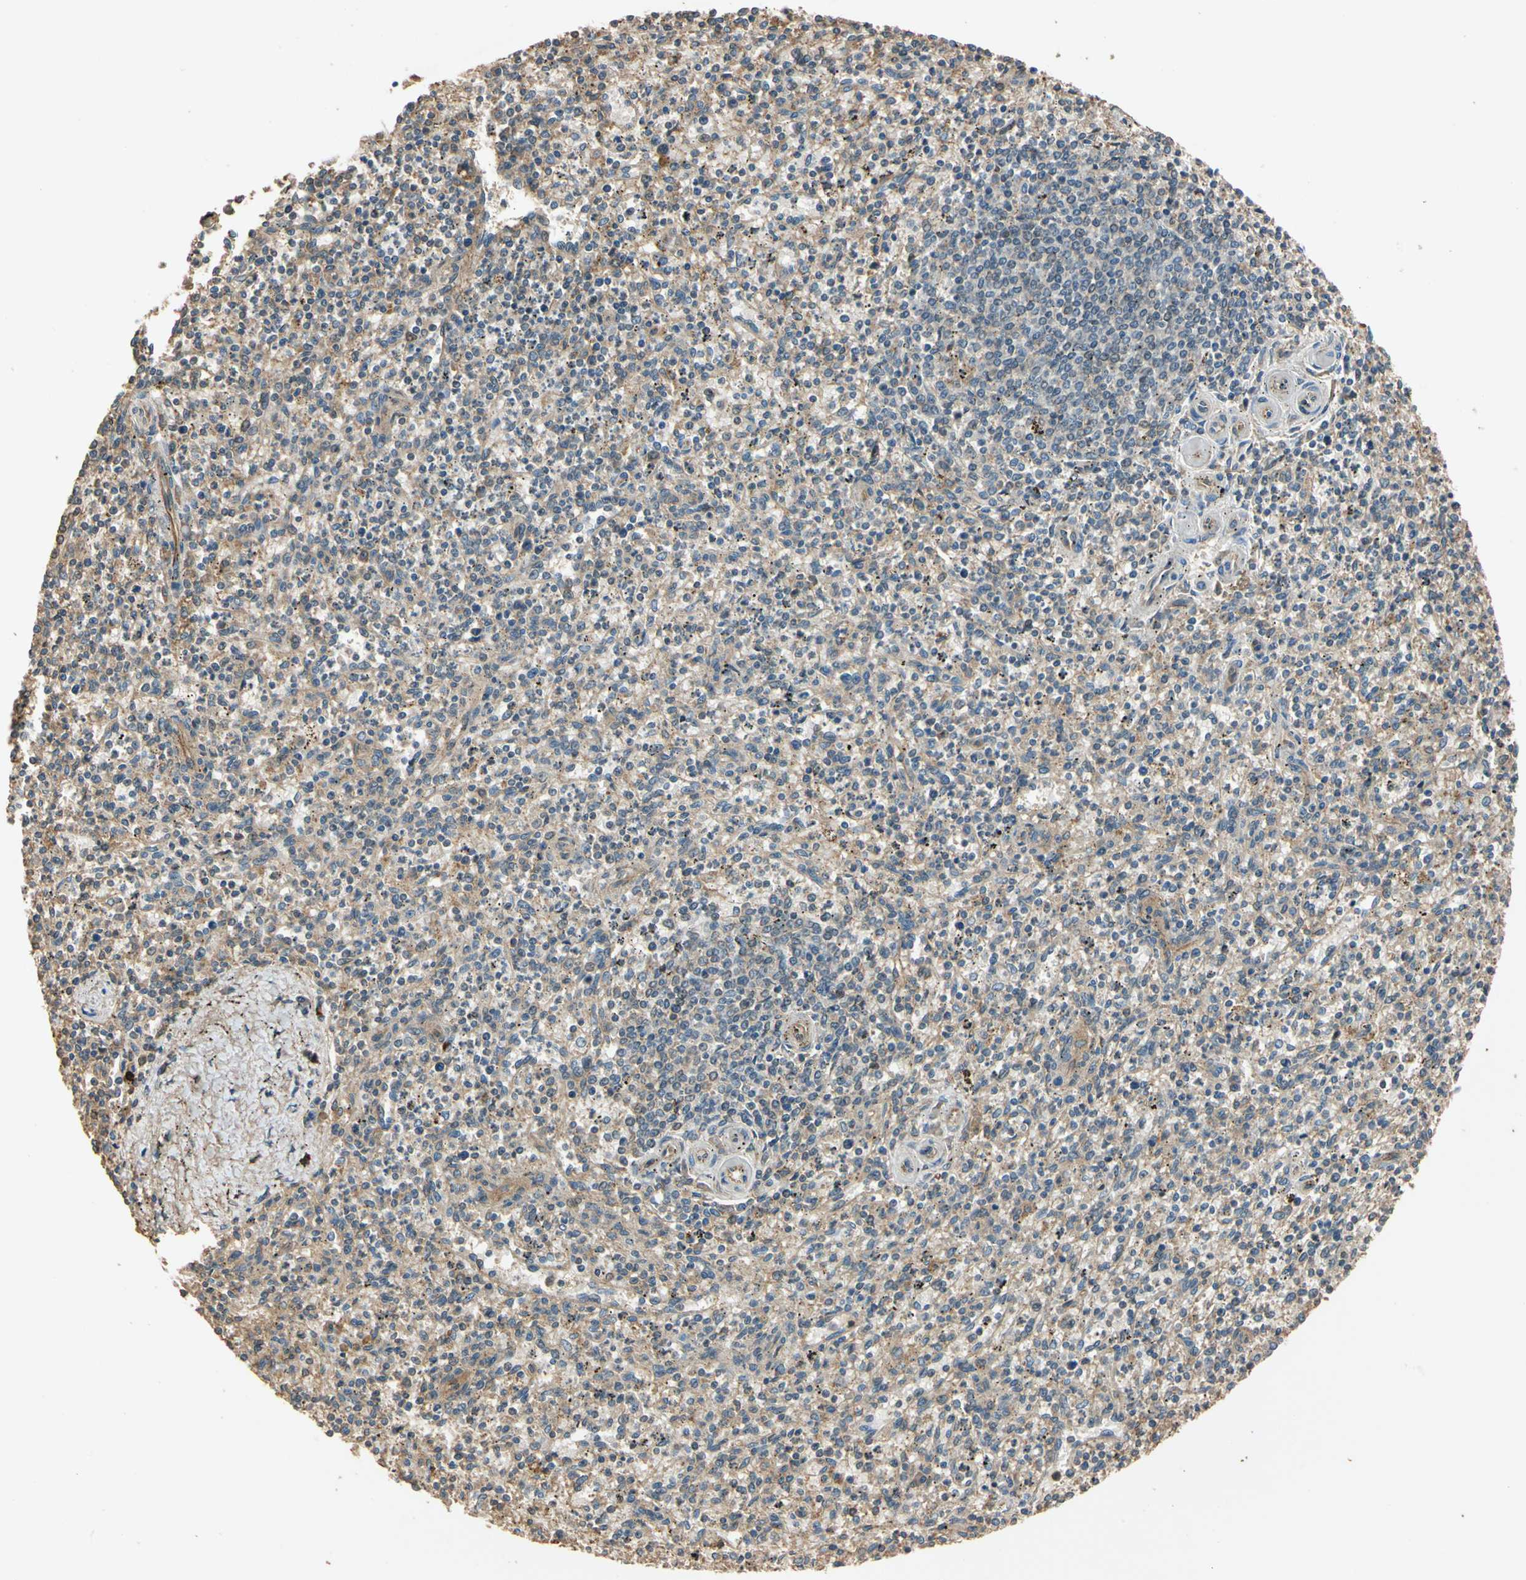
{"staining": {"intensity": "weak", "quantity": ">75%", "location": "cytoplasmic/membranous"}, "tissue": "spleen", "cell_type": "Cells in red pulp", "image_type": "normal", "snomed": [{"axis": "morphology", "description": "Normal tissue, NOS"}, {"axis": "topography", "description": "Spleen"}], "caption": "An image of spleen stained for a protein shows weak cytoplasmic/membranous brown staining in cells in red pulp. (Stains: DAB (3,3'-diaminobenzidine) in brown, nuclei in blue, Microscopy: brightfield microscopy at high magnification).", "gene": "MGRN1", "patient": {"sex": "male", "age": 72}}